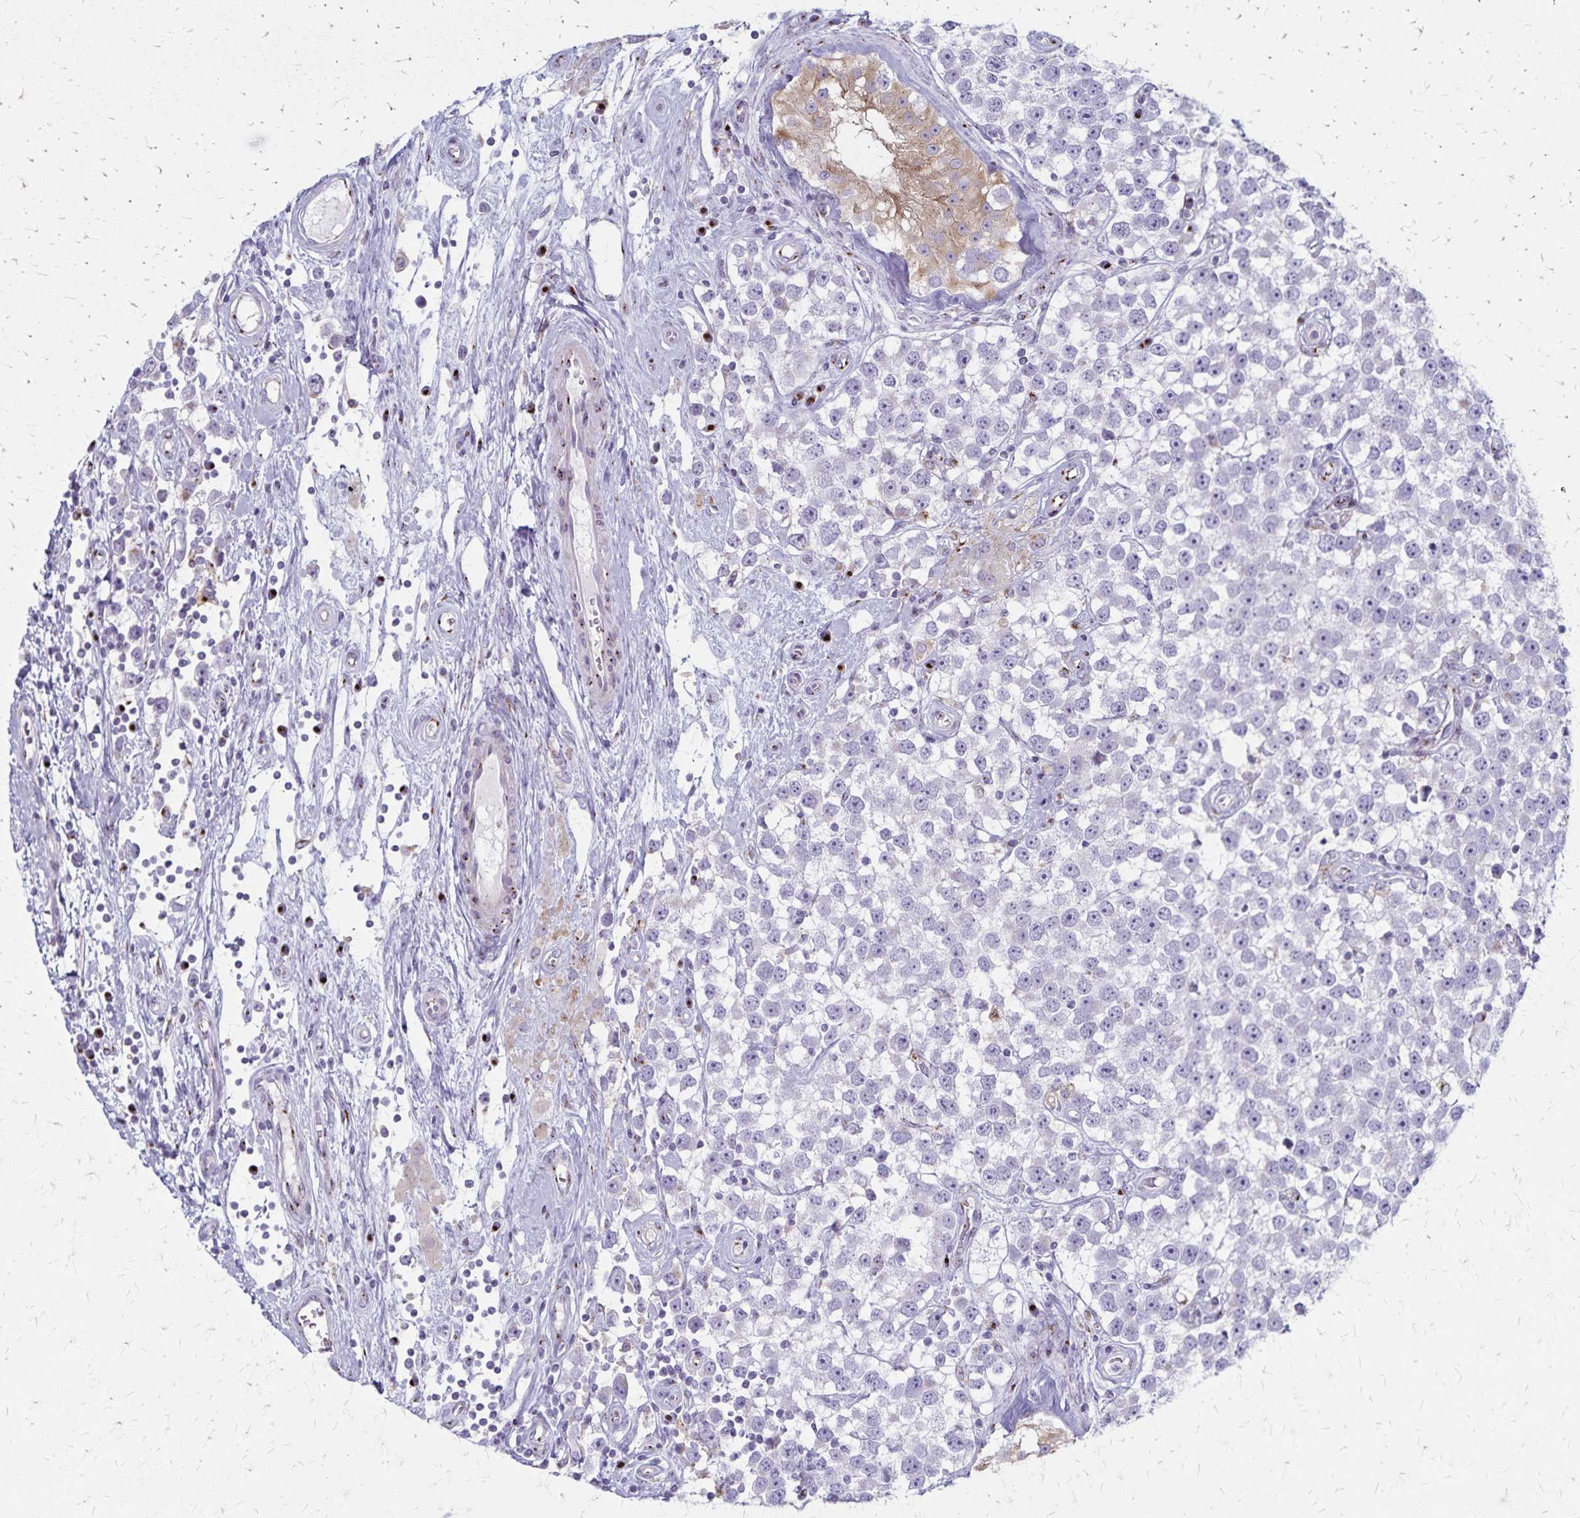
{"staining": {"intensity": "negative", "quantity": "none", "location": "none"}, "tissue": "testis cancer", "cell_type": "Tumor cells", "image_type": "cancer", "snomed": [{"axis": "morphology", "description": "Seminoma, NOS"}, {"axis": "topography", "description": "Testis"}], "caption": "This histopathology image is of seminoma (testis) stained with immunohistochemistry to label a protein in brown with the nuclei are counter-stained blue. There is no expression in tumor cells. (Brightfield microscopy of DAB (3,3'-diaminobenzidine) IHC at high magnification).", "gene": "MCFD2", "patient": {"sex": "male", "age": 34}}